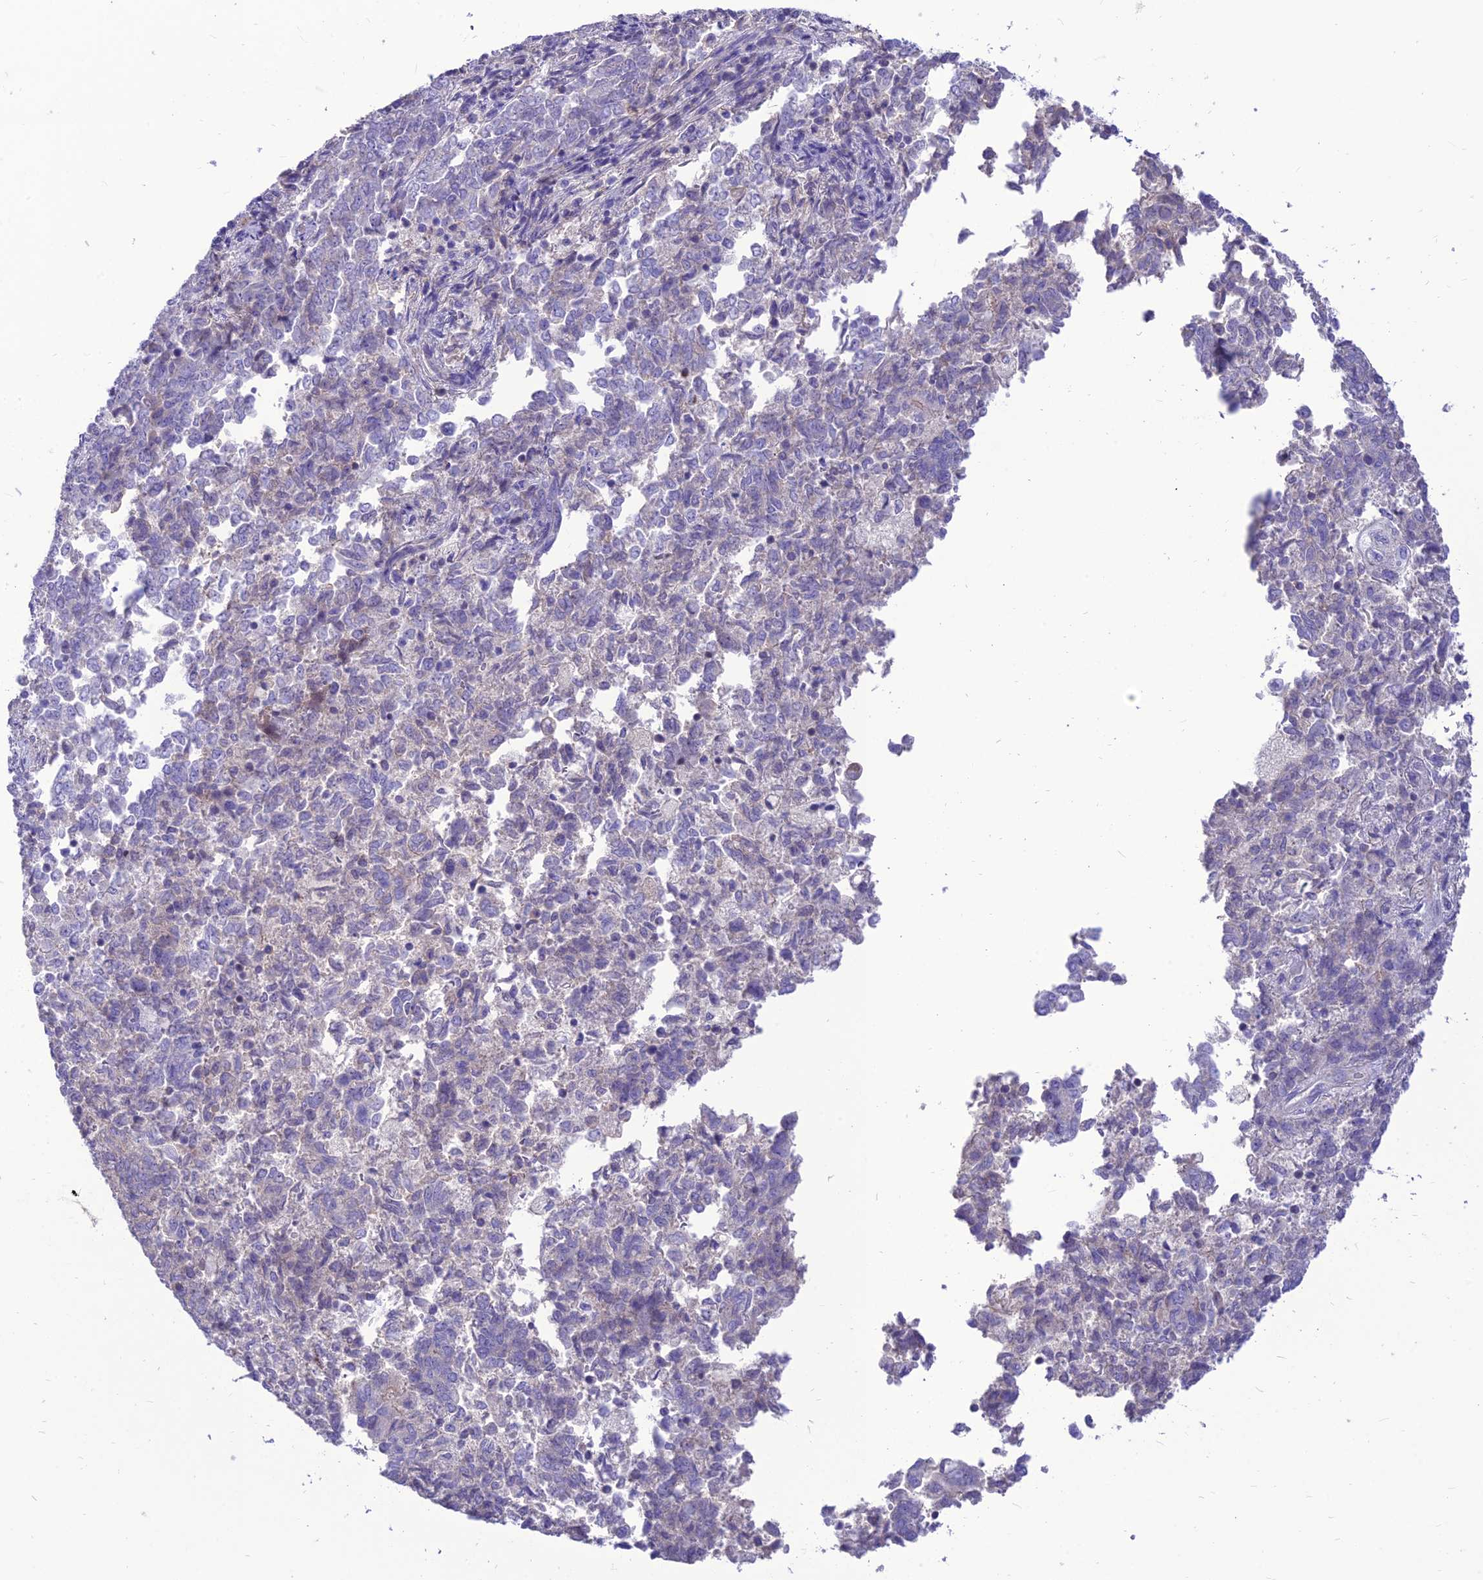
{"staining": {"intensity": "negative", "quantity": "none", "location": "none"}, "tissue": "endometrial cancer", "cell_type": "Tumor cells", "image_type": "cancer", "snomed": [{"axis": "morphology", "description": "Adenocarcinoma, NOS"}, {"axis": "topography", "description": "Endometrium"}], "caption": "This is an immunohistochemistry (IHC) histopathology image of adenocarcinoma (endometrial). There is no staining in tumor cells.", "gene": "TEKT3", "patient": {"sex": "female", "age": 80}}